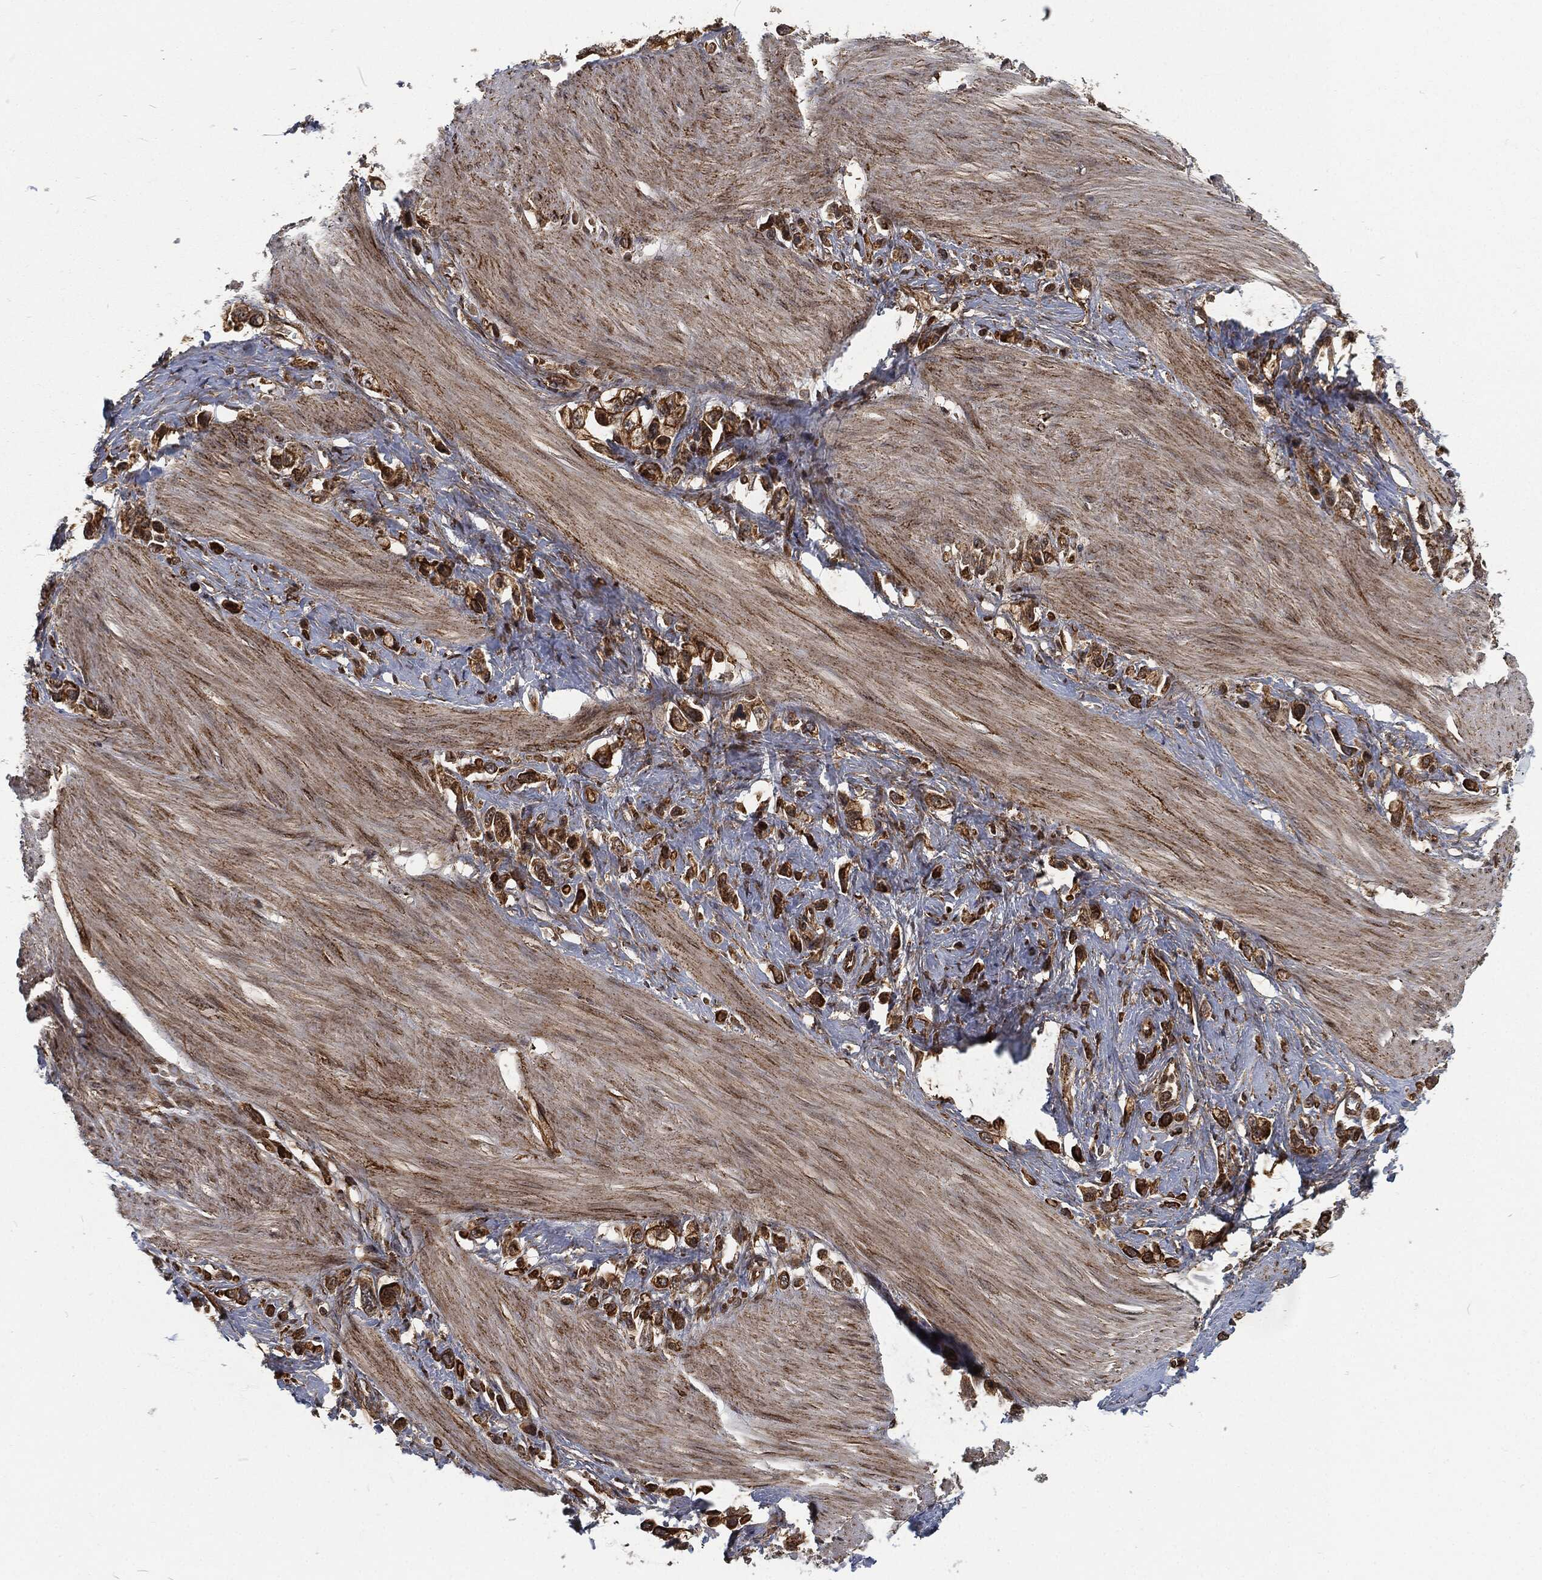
{"staining": {"intensity": "strong", "quantity": ">75%", "location": "cytoplasmic/membranous"}, "tissue": "stomach cancer", "cell_type": "Tumor cells", "image_type": "cancer", "snomed": [{"axis": "morphology", "description": "Normal tissue, NOS"}, {"axis": "morphology", "description": "Adenocarcinoma, NOS"}, {"axis": "morphology", "description": "Adenocarcinoma, High grade"}, {"axis": "topography", "description": "Stomach, upper"}, {"axis": "topography", "description": "Stomach"}], "caption": "Tumor cells exhibit high levels of strong cytoplasmic/membranous expression in approximately >75% of cells in human stomach cancer (high-grade adenocarcinoma).", "gene": "RFTN1", "patient": {"sex": "female", "age": 65}}